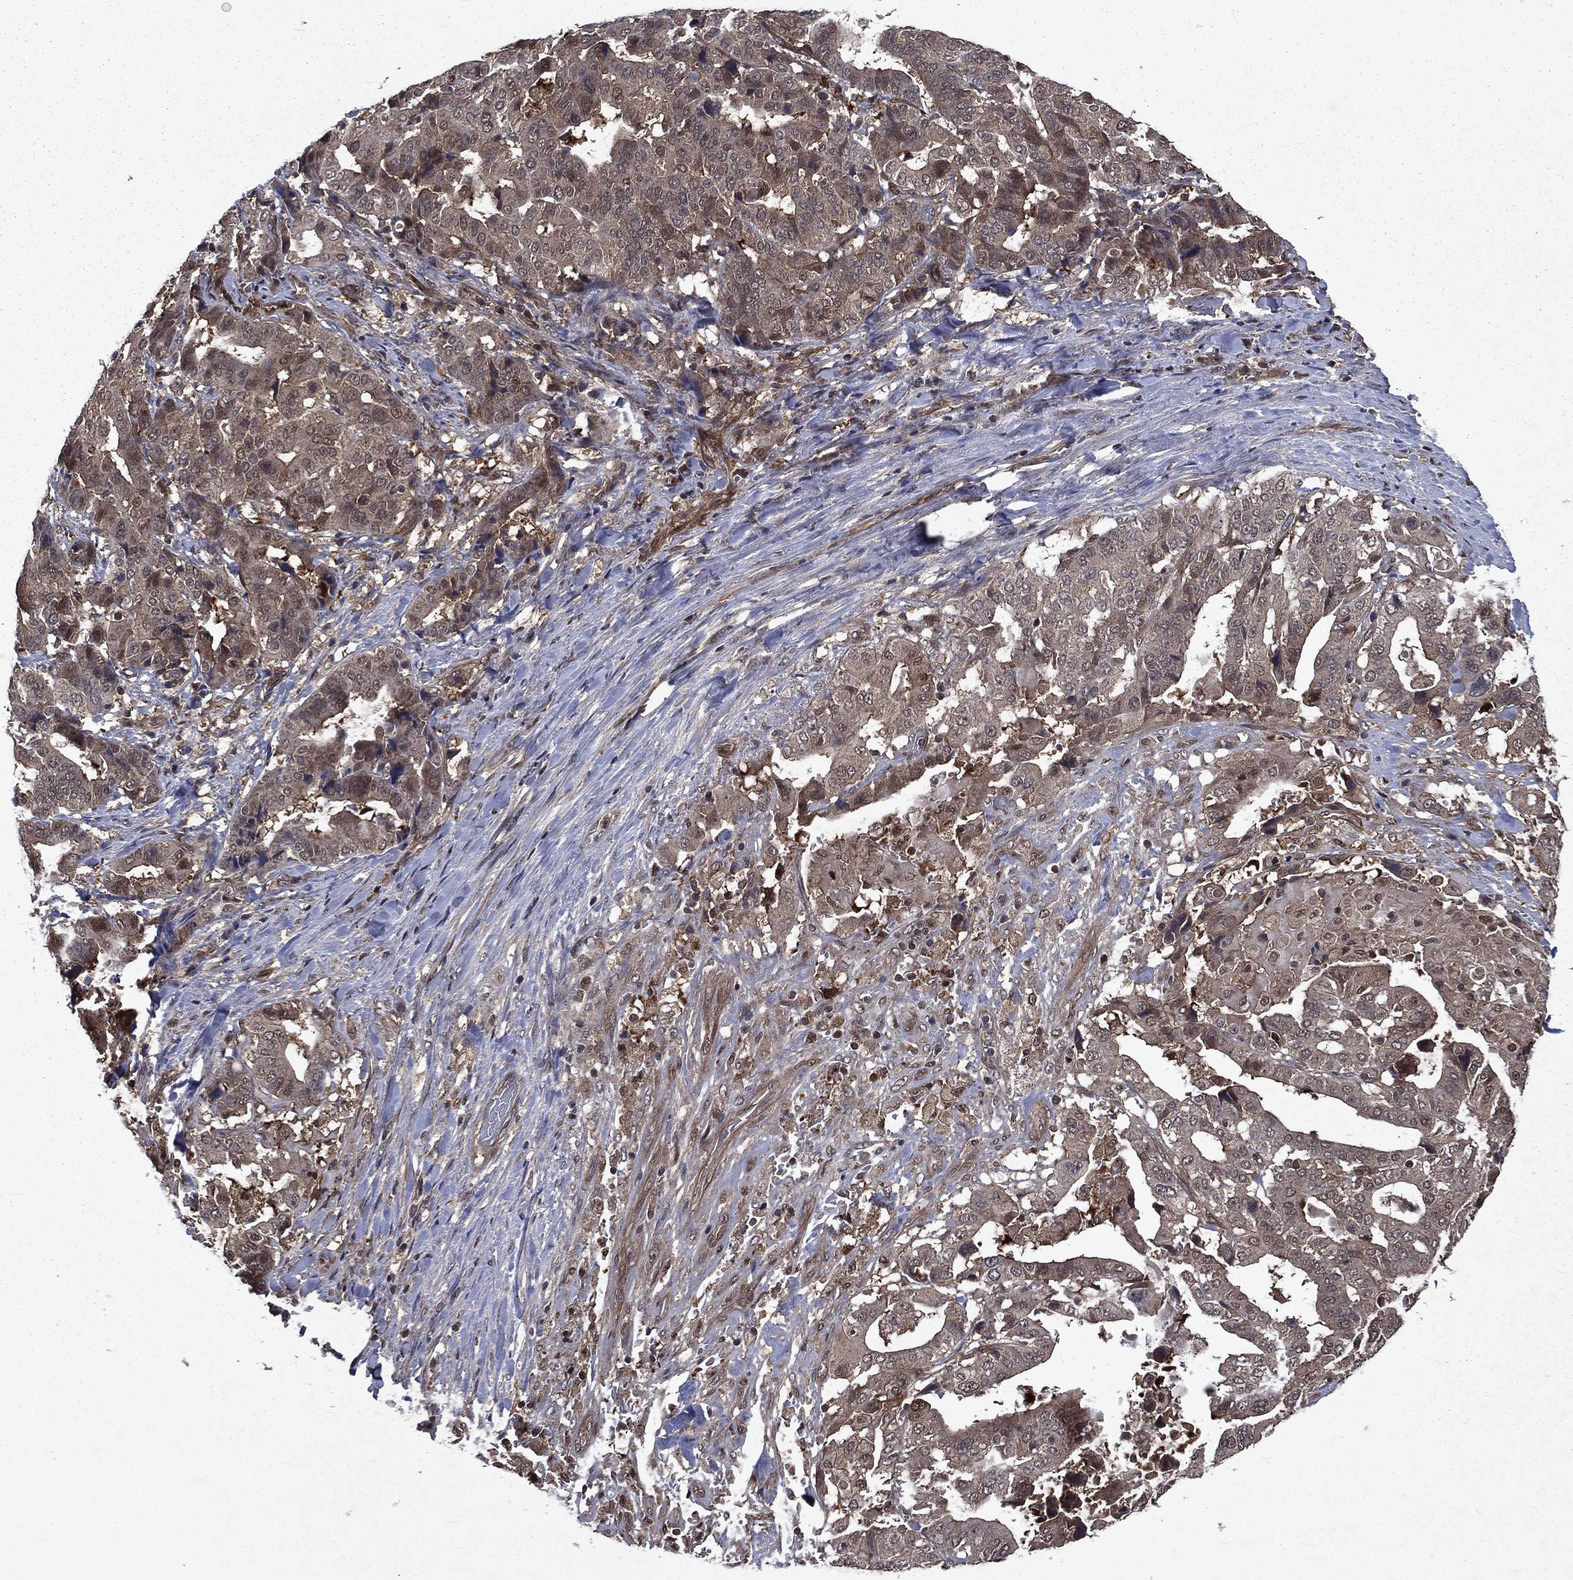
{"staining": {"intensity": "weak", "quantity": "<25%", "location": "cytoplasmic/membranous"}, "tissue": "stomach cancer", "cell_type": "Tumor cells", "image_type": "cancer", "snomed": [{"axis": "morphology", "description": "Adenocarcinoma, NOS"}, {"axis": "topography", "description": "Stomach"}], "caption": "An IHC photomicrograph of adenocarcinoma (stomach) is shown. There is no staining in tumor cells of adenocarcinoma (stomach). (DAB IHC with hematoxylin counter stain).", "gene": "FGD1", "patient": {"sex": "male", "age": 48}}